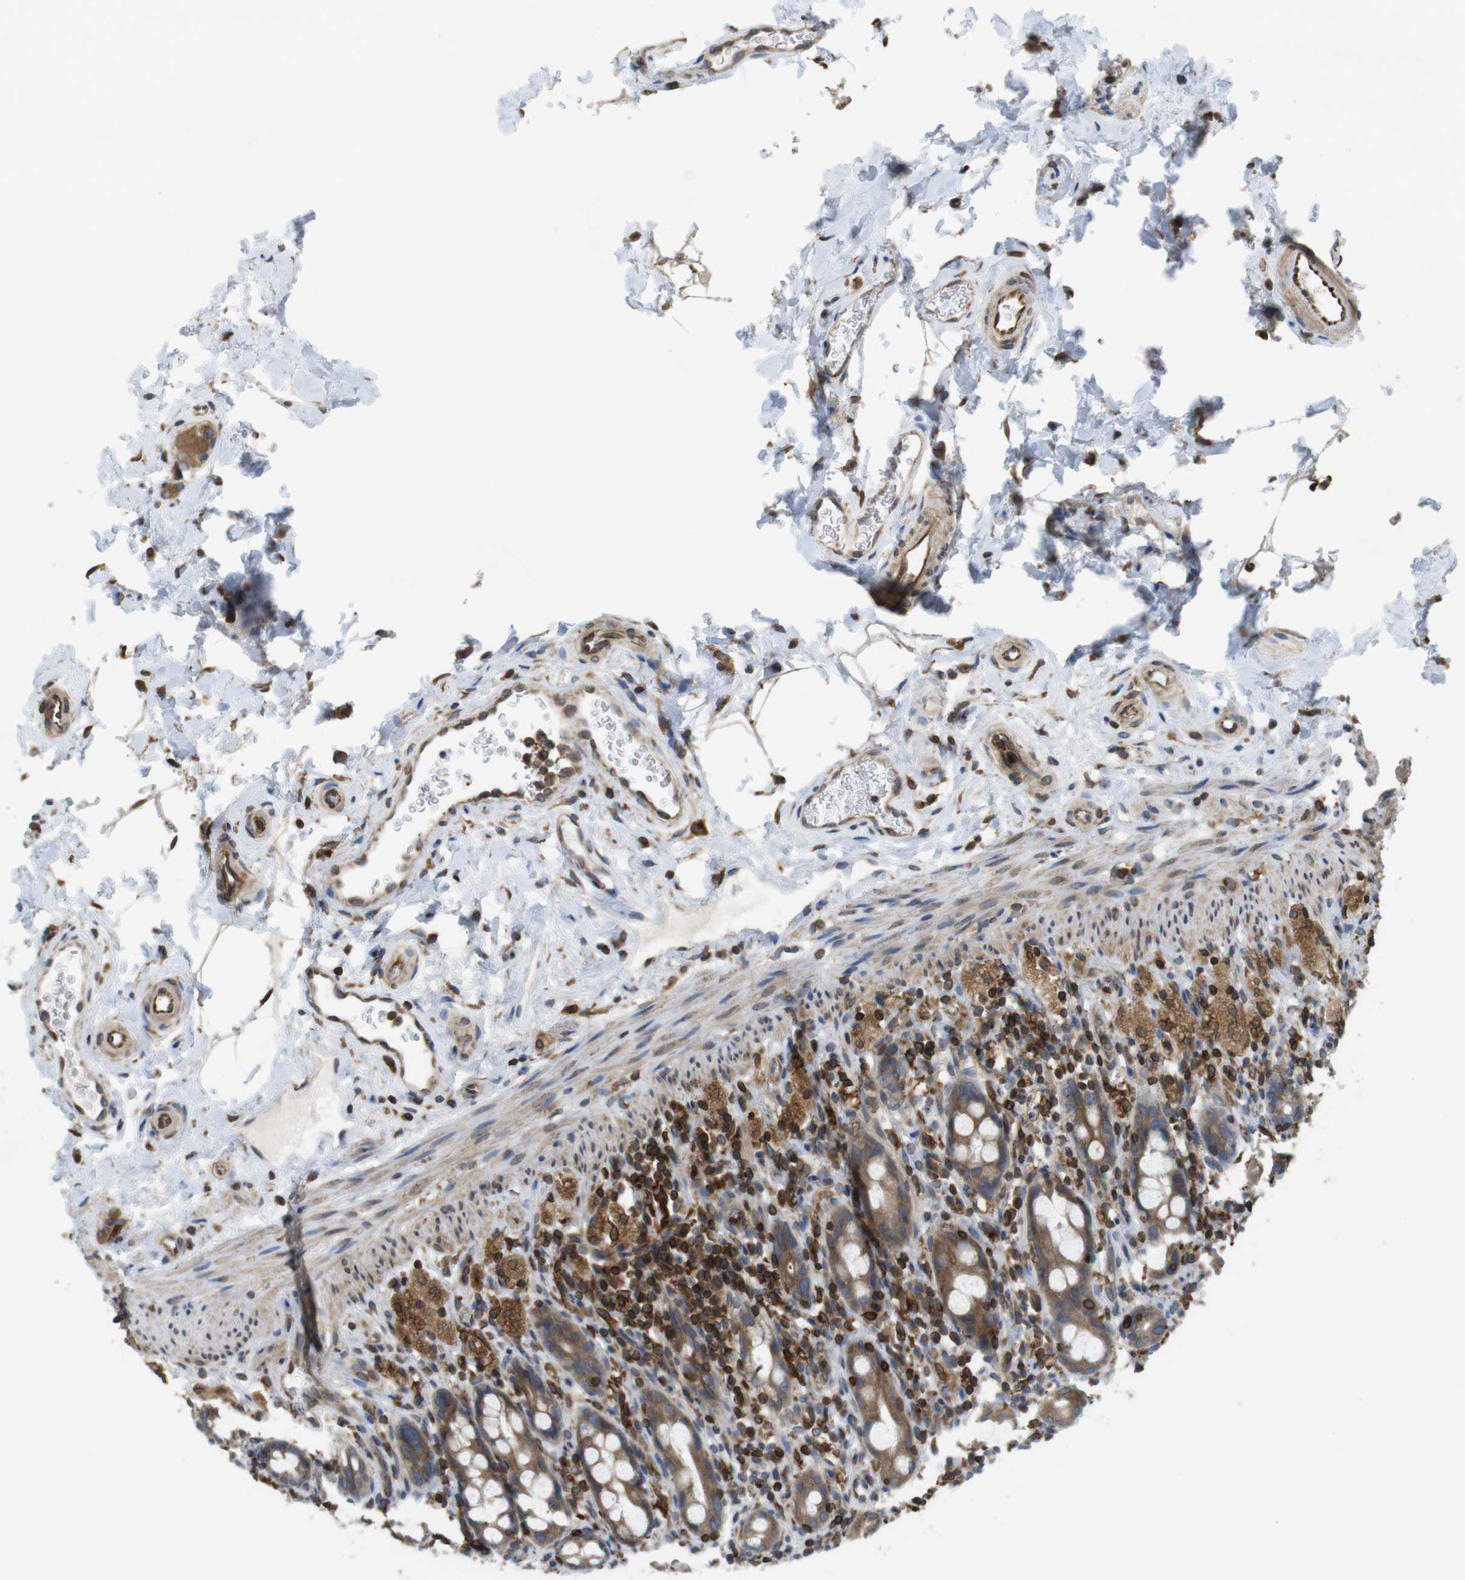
{"staining": {"intensity": "moderate", "quantity": ">75%", "location": "cytoplasmic/membranous"}, "tissue": "rectum", "cell_type": "Glandular cells", "image_type": "normal", "snomed": [{"axis": "morphology", "description": "Normal tissue, NOS"}, {"axis": "topography", "description": "Rectum"}], "caption": "Immunohistochemical staining of unremarkable rectum demonstrates medium levels of moderate cytoplasmic/membranous expression in about >75% of glandular cells. Immunohistochemistry stains the protein of interest in brown and the nuclei are stained blue.", "gene": "ARL6IP5", "patient": {"sex": "male", "age": 44}}